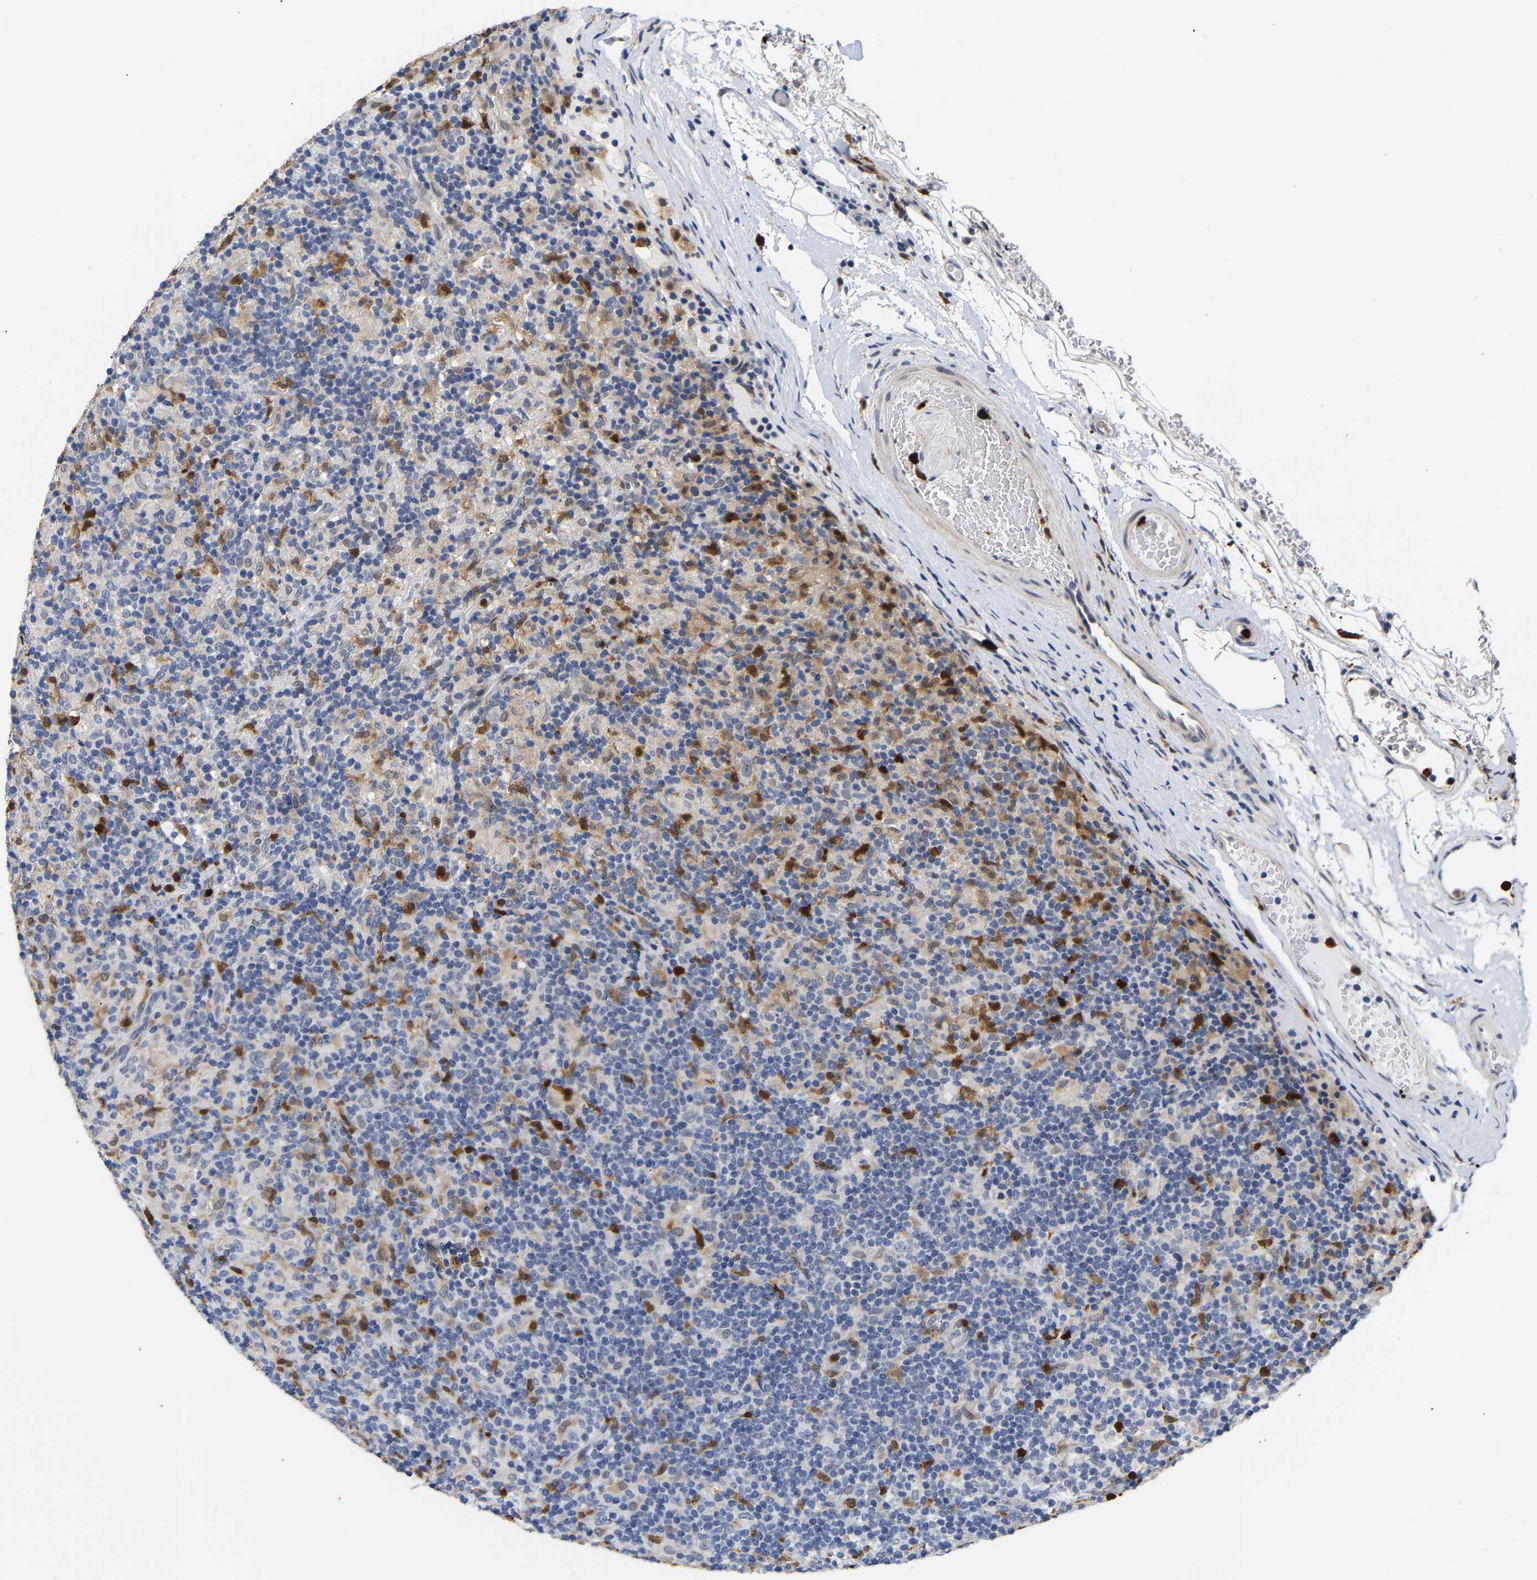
{"staining": {"intensity": "negative", "quantity": "none", "location": "none"}, "tissue": "lymphoma", "cell_type": "Tumor cells", "image_type": "cancer", "snomed": [{"axis": "morphology", "description": "Hodgkin's disease, NOS"}, {"axis": "topography", "description": "Lymph node"}], "caption": "This is an immunohistochemistry micrograph of human lymphoma. There is no expression in tumor cells.", "gene": "TDRD7", "patient": {"sex": "male", "age": 70}}